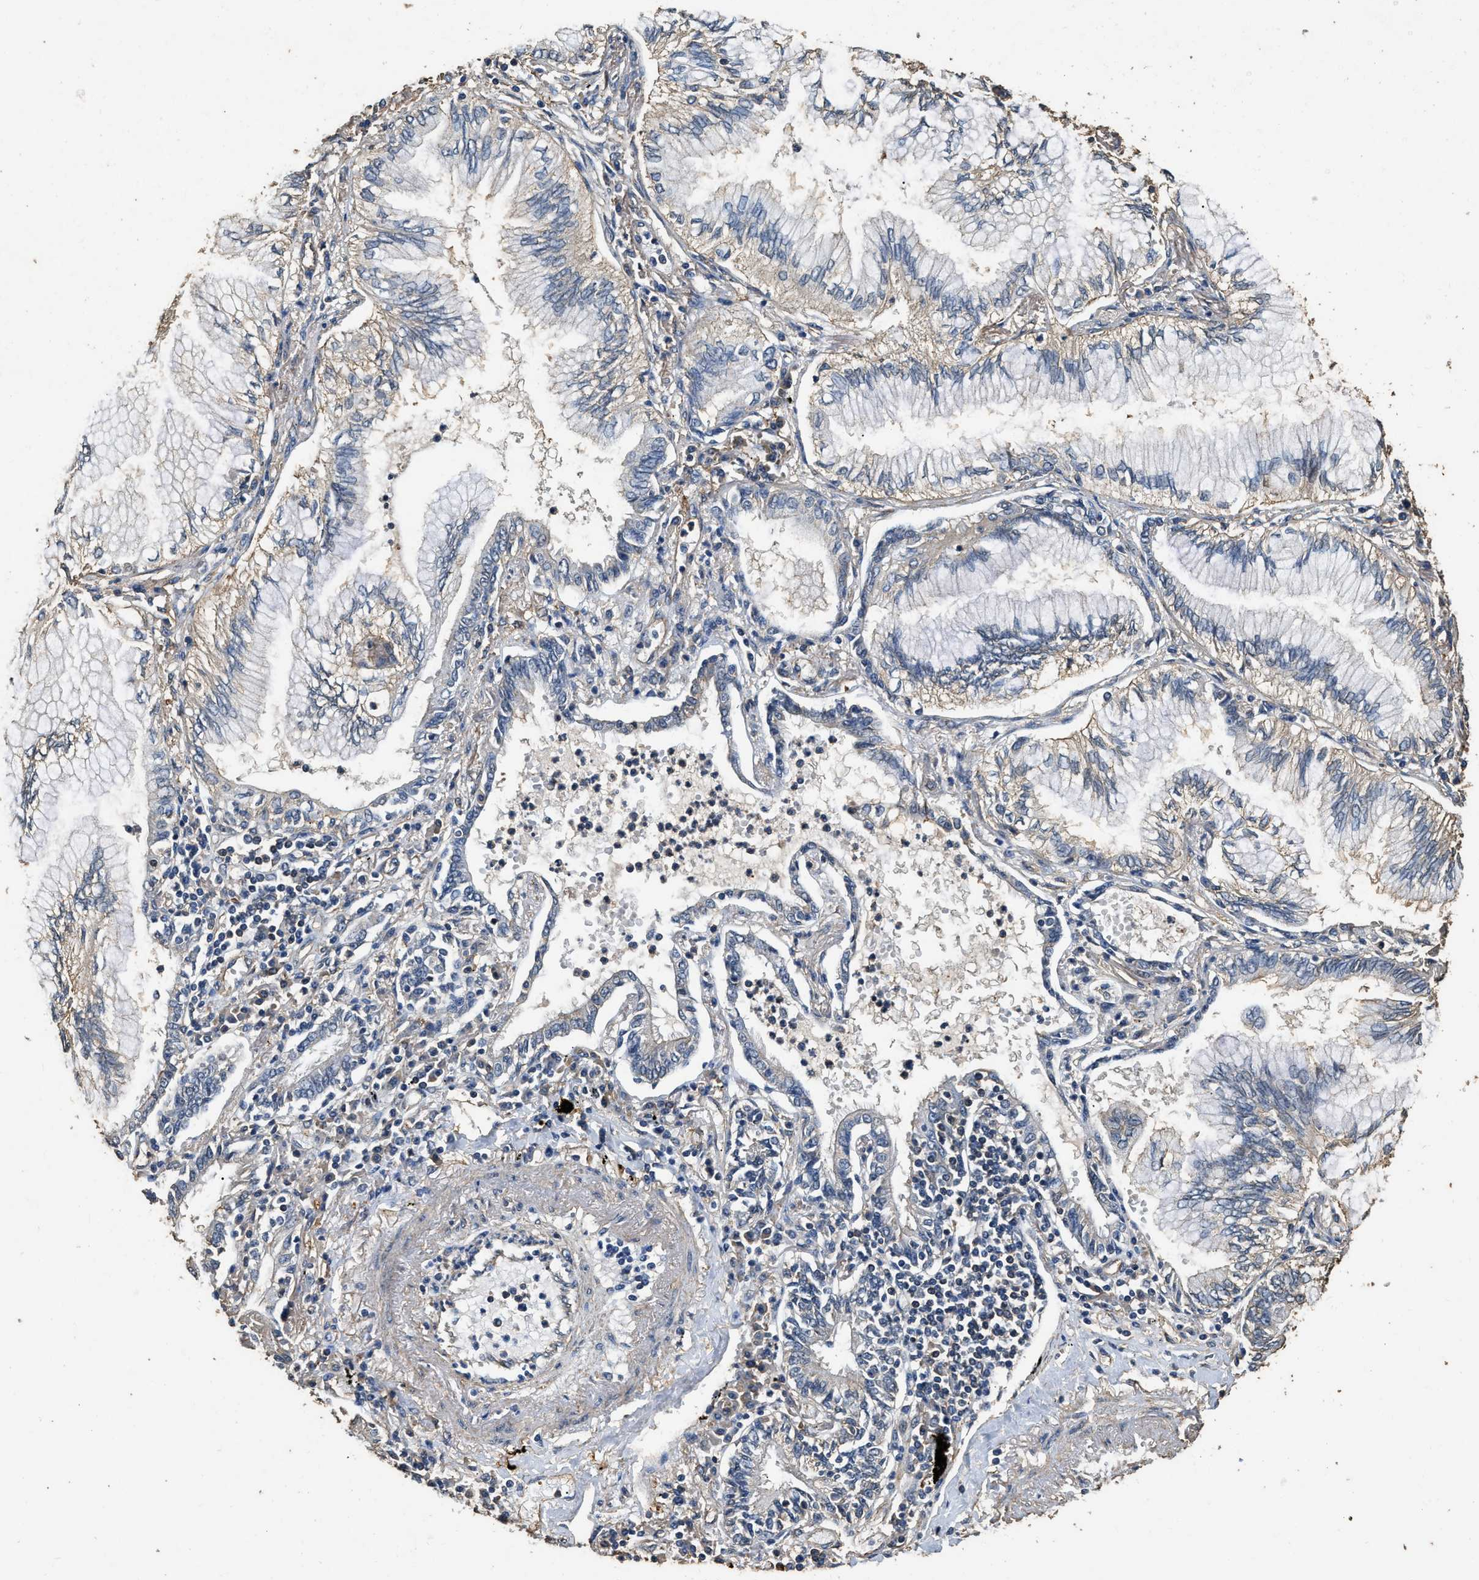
{"staining": {"intensity": "weak", "quantity": "<25%", "location": "cytoplasmic/membranous"}, "tissue": "lung cancer", "cell_type": "Tumor cells", "image_type": "cancer", "snomed": [{"axis": "morphology", "description": "Normal tissue, NOS"}, {"axis": "morphology", "description": "Adenocarcinoma, NOS"}, {"axis": "topography", "description": "Bronchus"}, {"axis": "topography", "description": "Lung"}], "caption": "Lung cancer (adenocarcinoma) stained for a protein using immunohistochemistry (IHC) displays no positivity tumor cells.", "gene": "MIB1", "patient": {"sex": "female", "age": 70}}